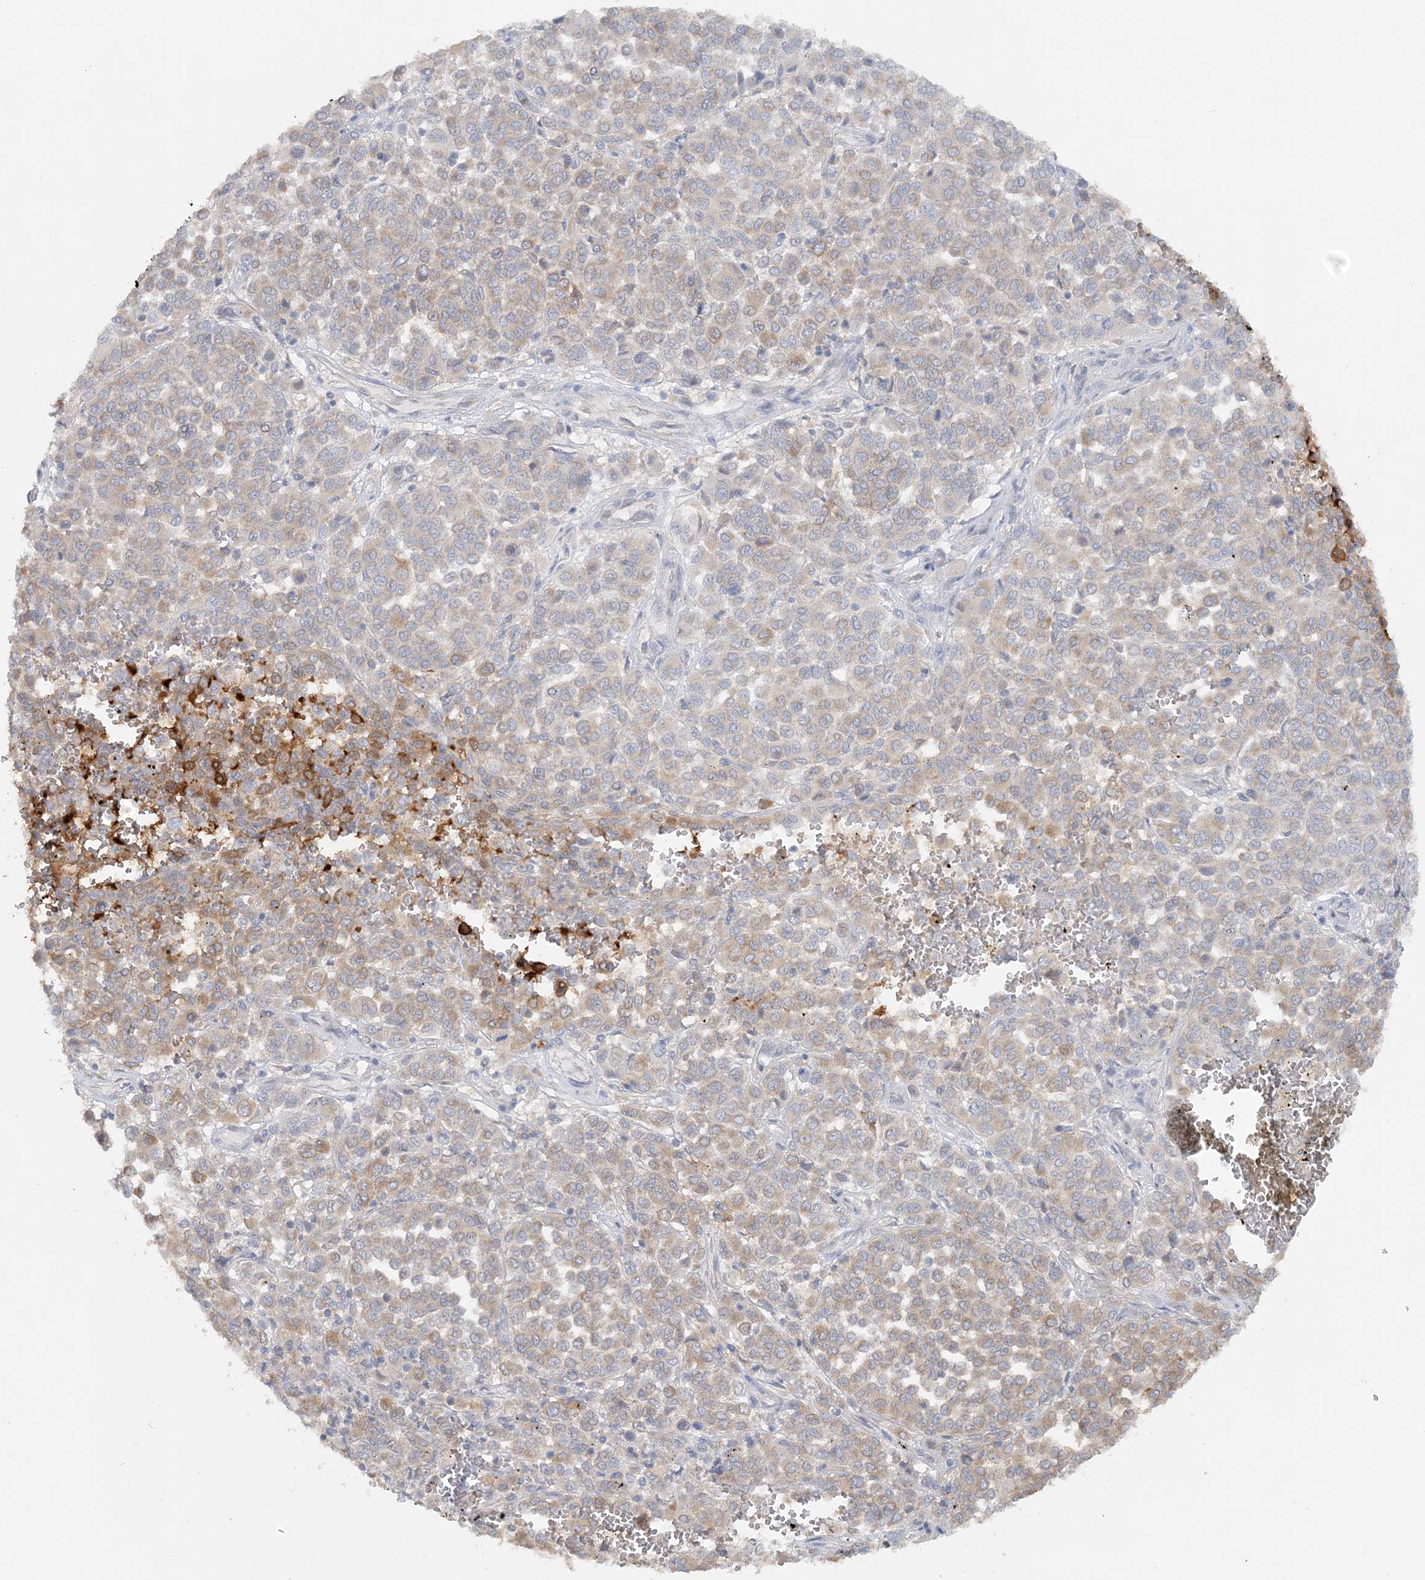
{"staining": {"intensity": "weak", "quantity": ">75%", "location": "cytoplasmic/membranous"}, "tissue": "melanoma", "cell_type": "Tumor cells", "image_type": "cancer", "snomed": [{"axis": "morphology", "description": "Malignant melanoma, Metastatic site"}, {"axis": "topography", "description": "Pancreas"}], "caption": "Protein positivity by immunohistochemistry exhibits weak cytoplasmic/membranous staining in approximately >75% of tumor cells in malignant melanoma (metastatic site).", "gene": "TBC1D5", "patient": {"sex": "female", "age": 30}}